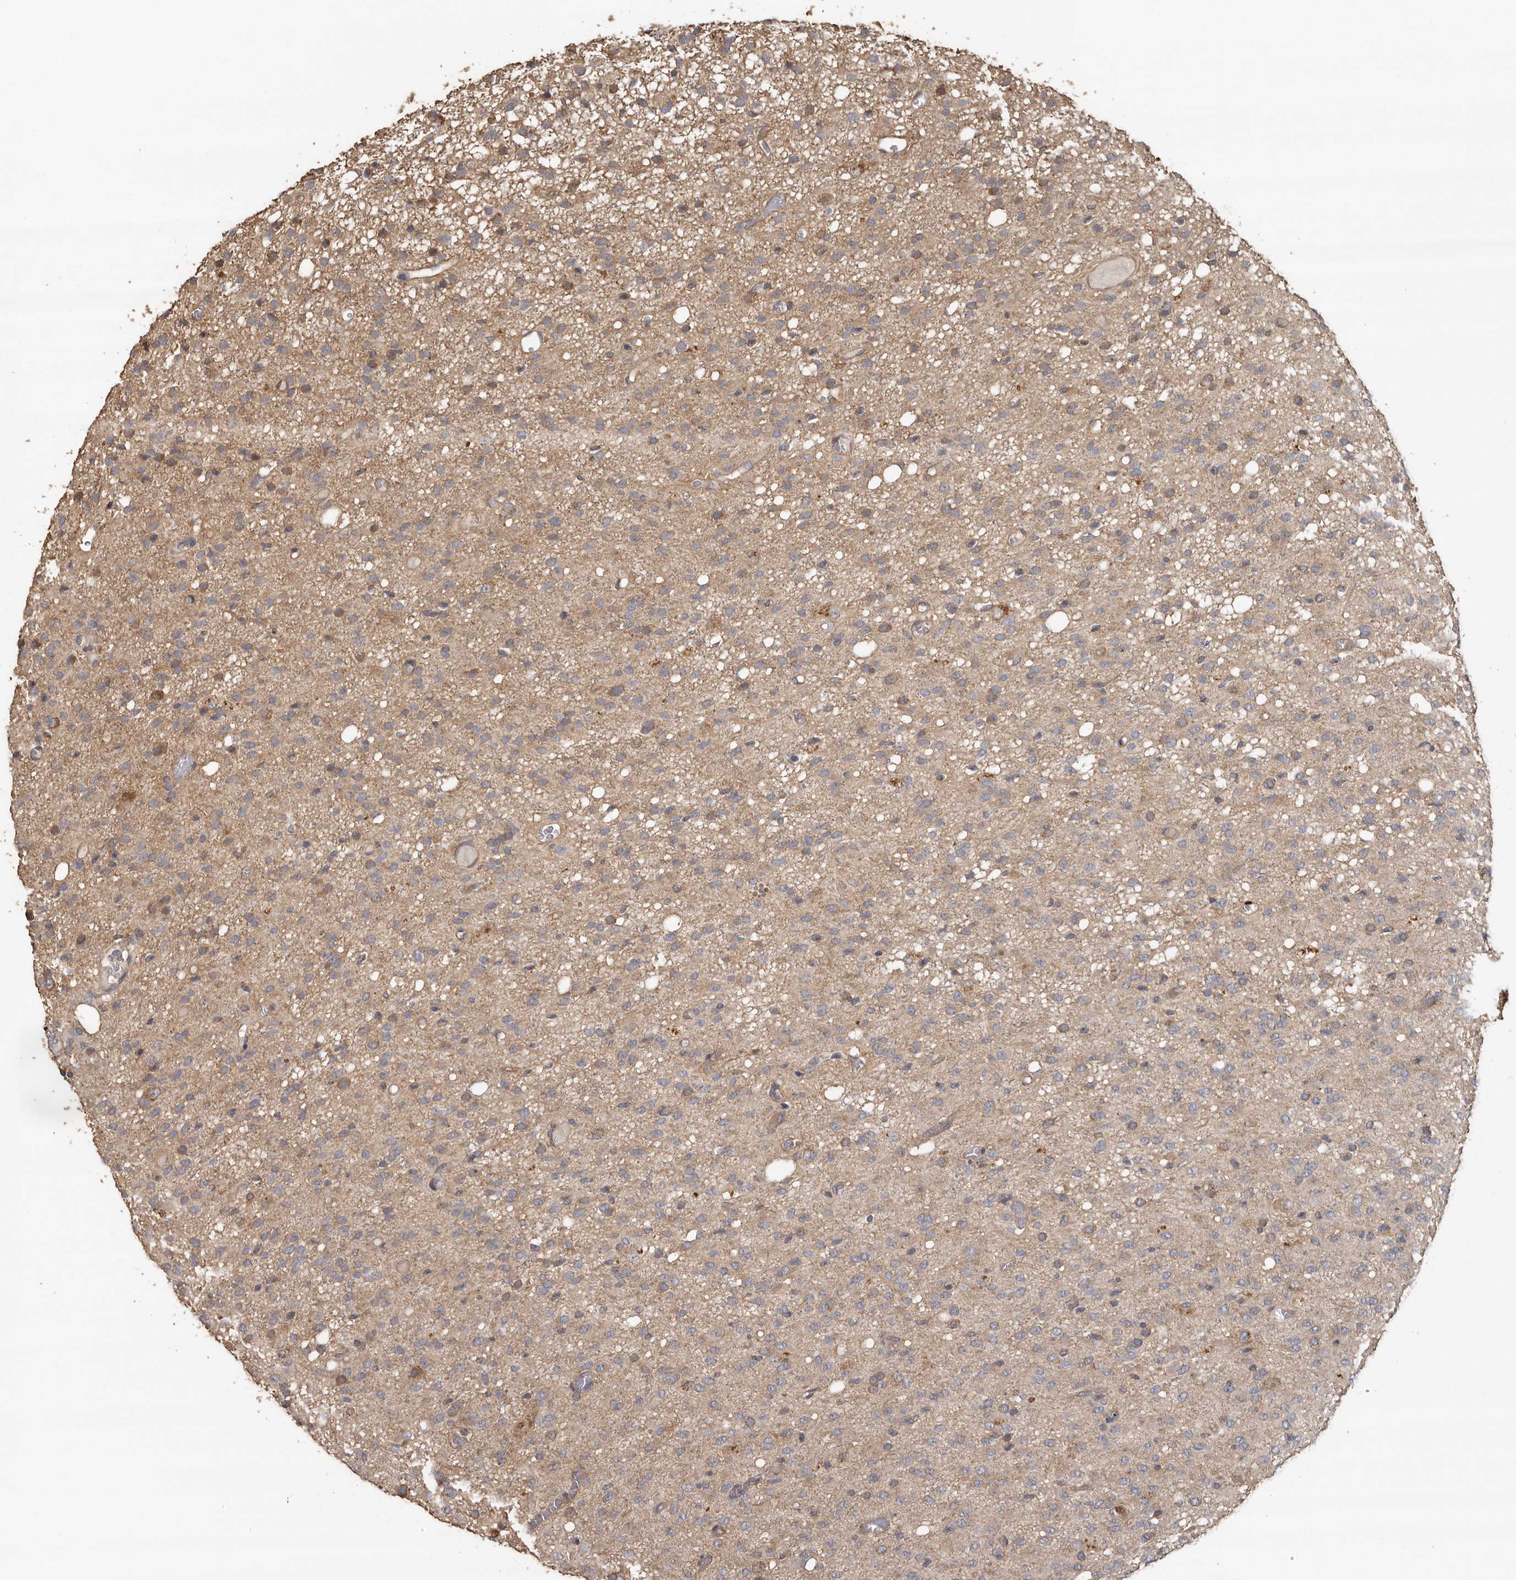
{"staining": {"intensity": "weak", "quantity": "<25%", "location": "cytoplasmic/membranous"}, "tissue": "glioma", "cell_type": "Tumor cells", "image_type": "cancer", "snomed": [{"axis": "morphology", "description": "Glioma, malignant, High grade"}, {"axis": "topography", "description": "Brain"}], "caption": "Immunohistochemistry micrograph of glioma stained for a protein (brown), which displays no staining in tumor cells.", "gene": "FLCN", "patient": {"sex": "female", "age": 59}}